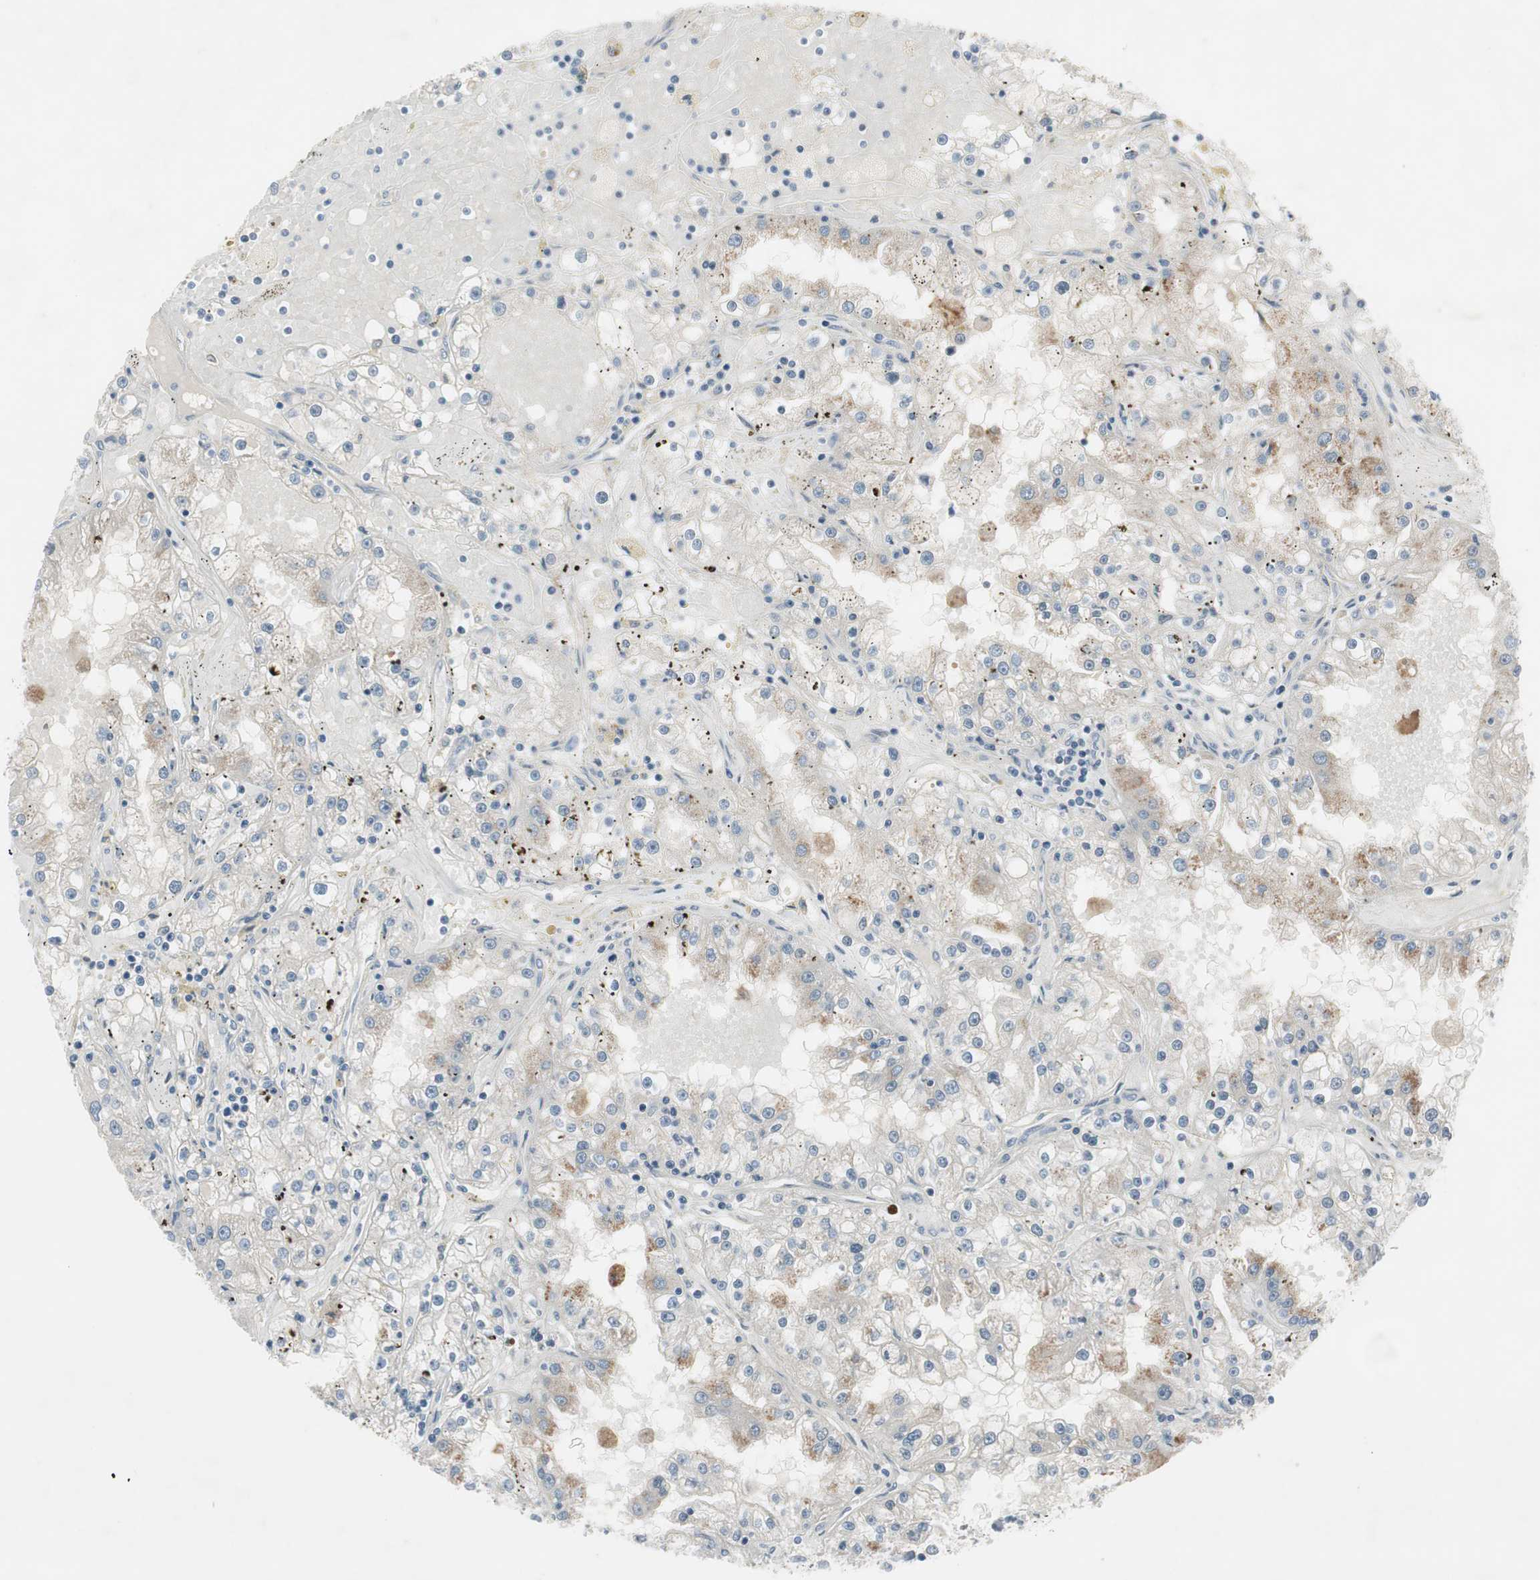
{"staining": {"intensity": "weak", "quantity": "<25%", "location": "cytoplasmic/membranous"}, "tissue": "renal cancer", "cell_type": "Tumor cells", "image_type": "cancer", "snomed": [{"axis": "morphology", "description": "Adenocarcinoma, NOS"}, {"axis": "topography", "description": "Kidney"}], "caption": "Renal cancer (adenocarcinoma) stained for a protein using IHC shows no positivity tumor cells.", "gene": "MAPRE3", "patient": {"sex": "male", "age": 56}}